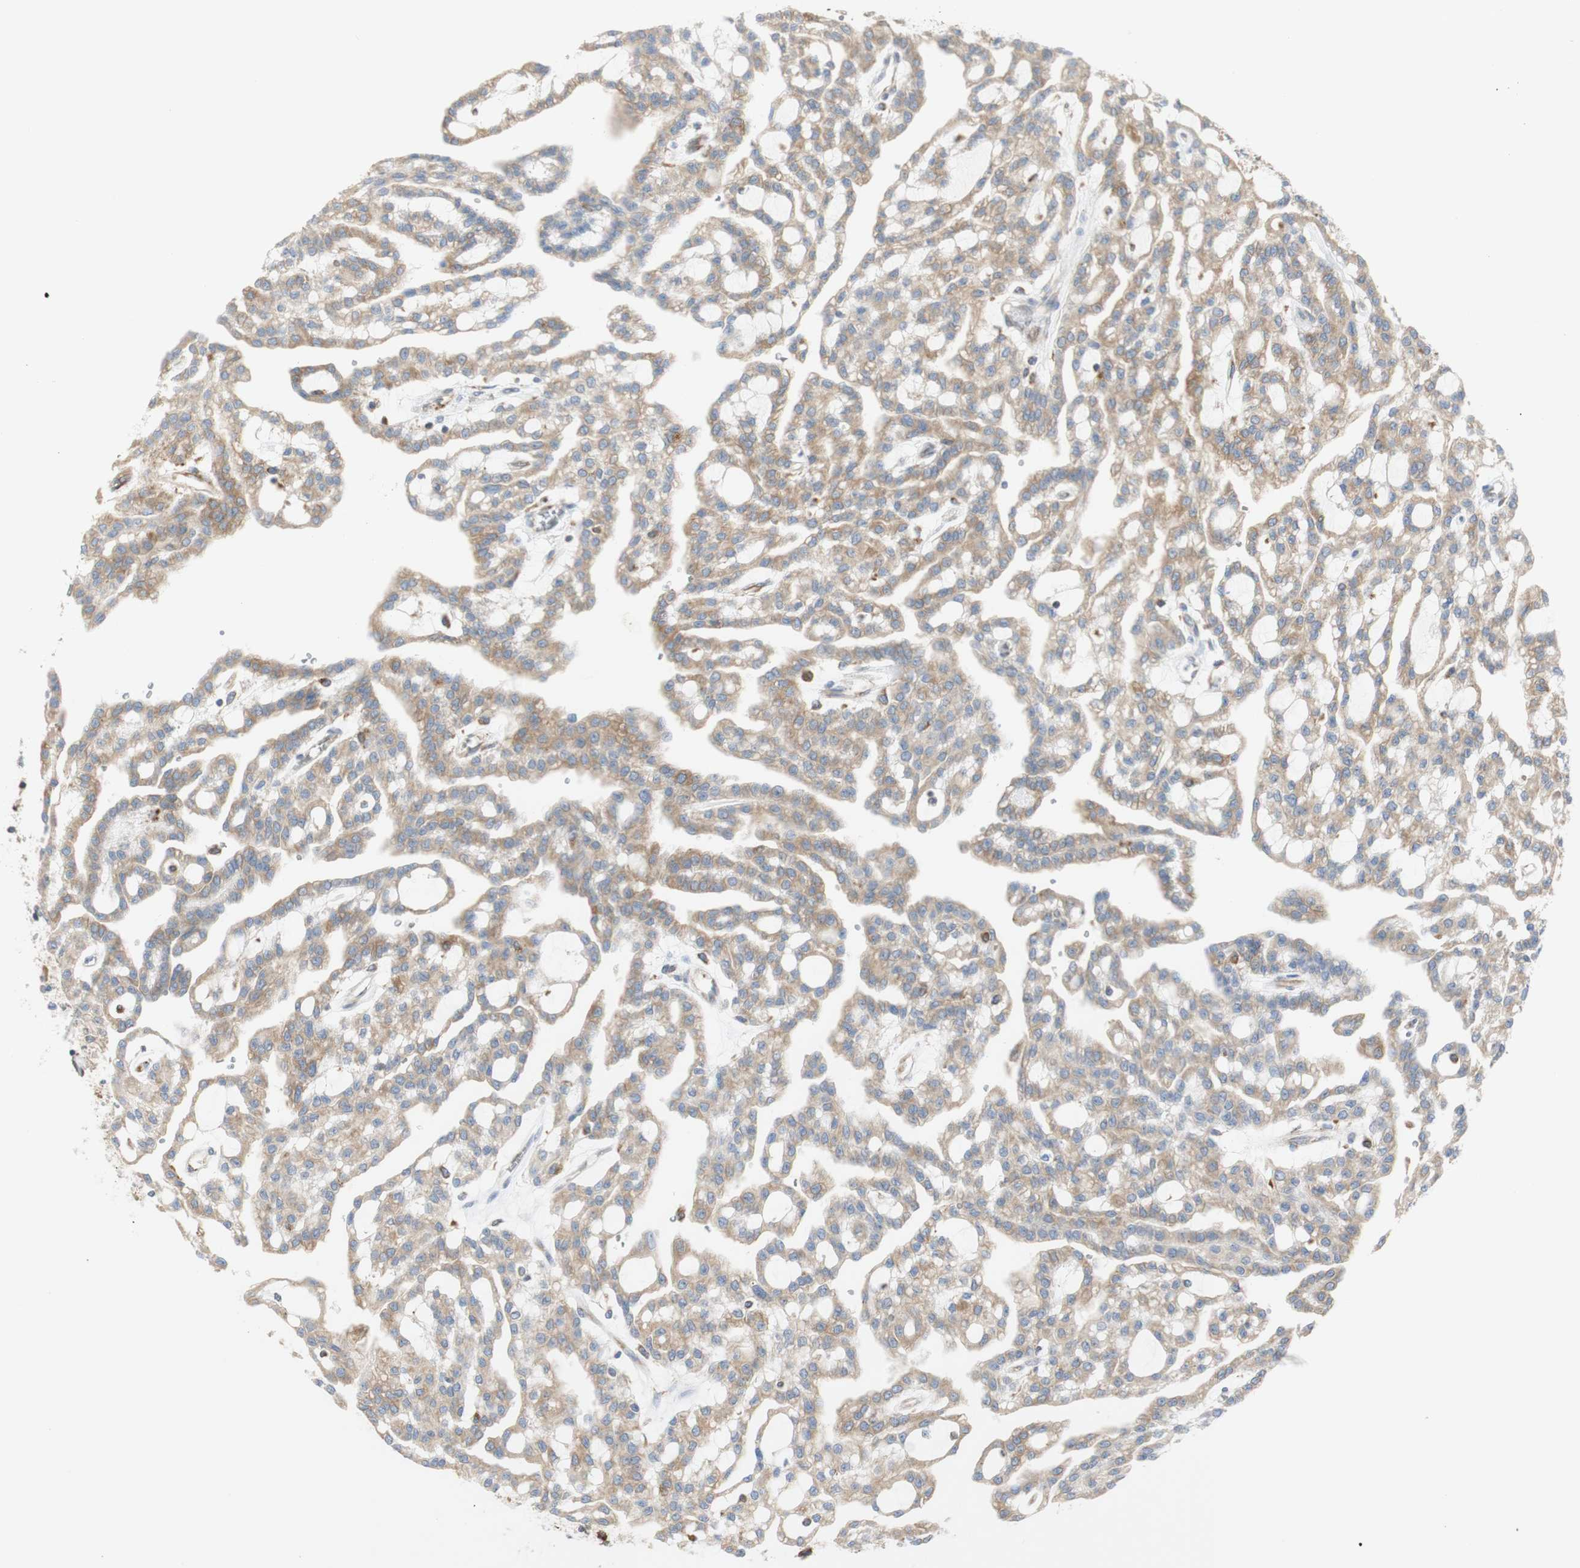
{"staining": {"intensity": "moderate", "quantity": ">75%", "location": "cytoplasmic/membranous"}, "tissue": "renal cancer", "cell_type": "Tumor cells", "image_type": "cancer", "snomed": [{"axis": "morphology", "description": "Adenocarcinoma, NOS"}, {"axis": "topography", "description": "Kidney"}], "caption": "A medium amount of moderate cytoplasmic/membranous expression is seen in approximately >75% of tumor cells in renal cancer (adenocarcinoma) tissue.", "gene": "MANF", "patient": {"sex": "male", "age": 63}}